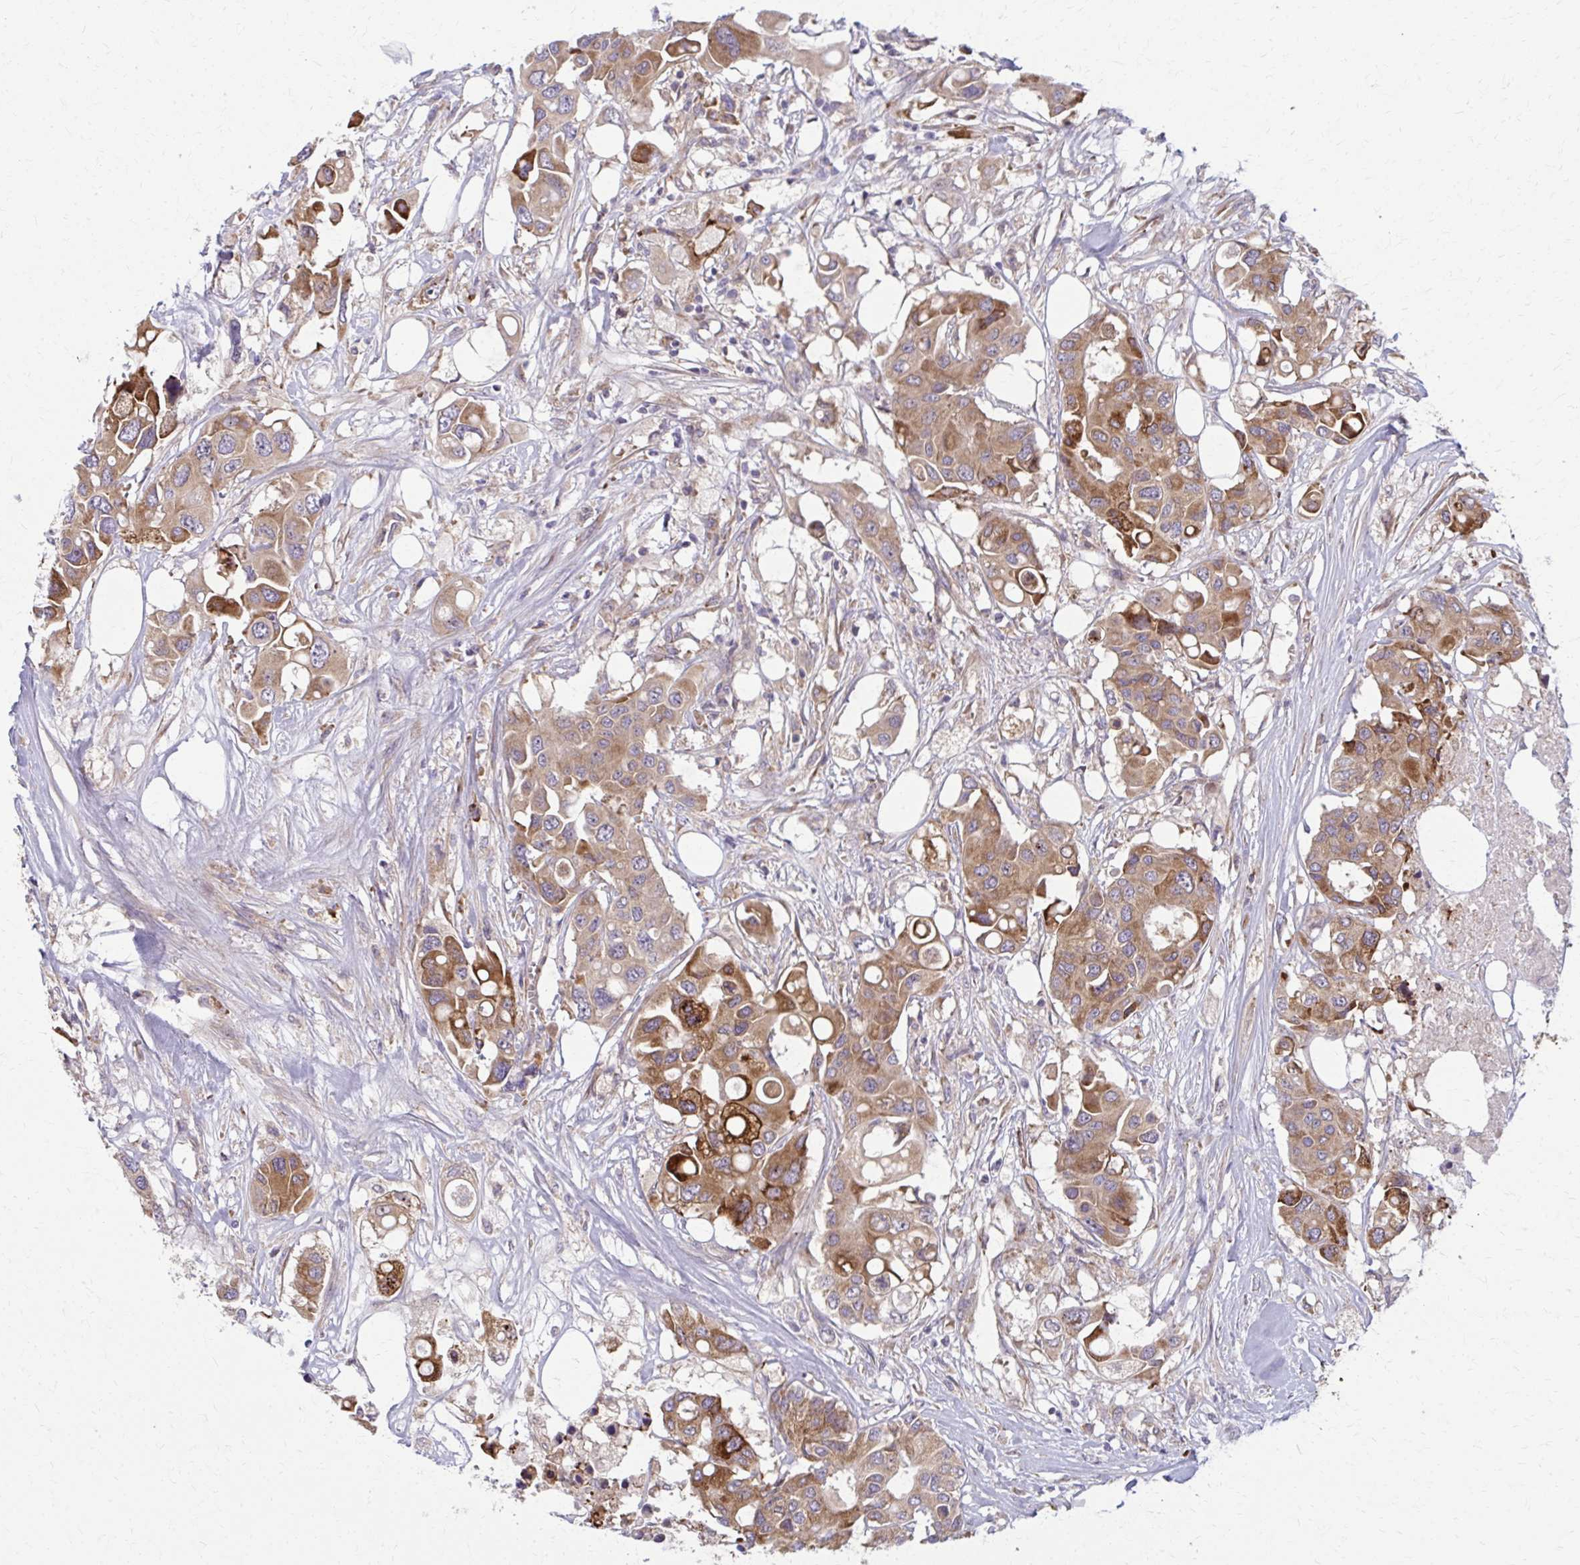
{"staining": {"intensity": "moderate", "quantity": ">75%", "location": "cytoplasmic/membranous"}, "tissue": "colorectal cancer", "cell_type": "Tumor cells", "image_type": "cancer", "snomed": [{"axis": "morphology", "description": "Adenocarcinoma, NOS"}, {"axis": "topography", "description": "Colon"}], "caption": "Adenocarcinoma (colorectal) tissue shows moderate cytoplasmic/membranous staining in about >75% of tumor cells", "gene": "CEMP1", "patient": {"sex": "male", "age": 77}}